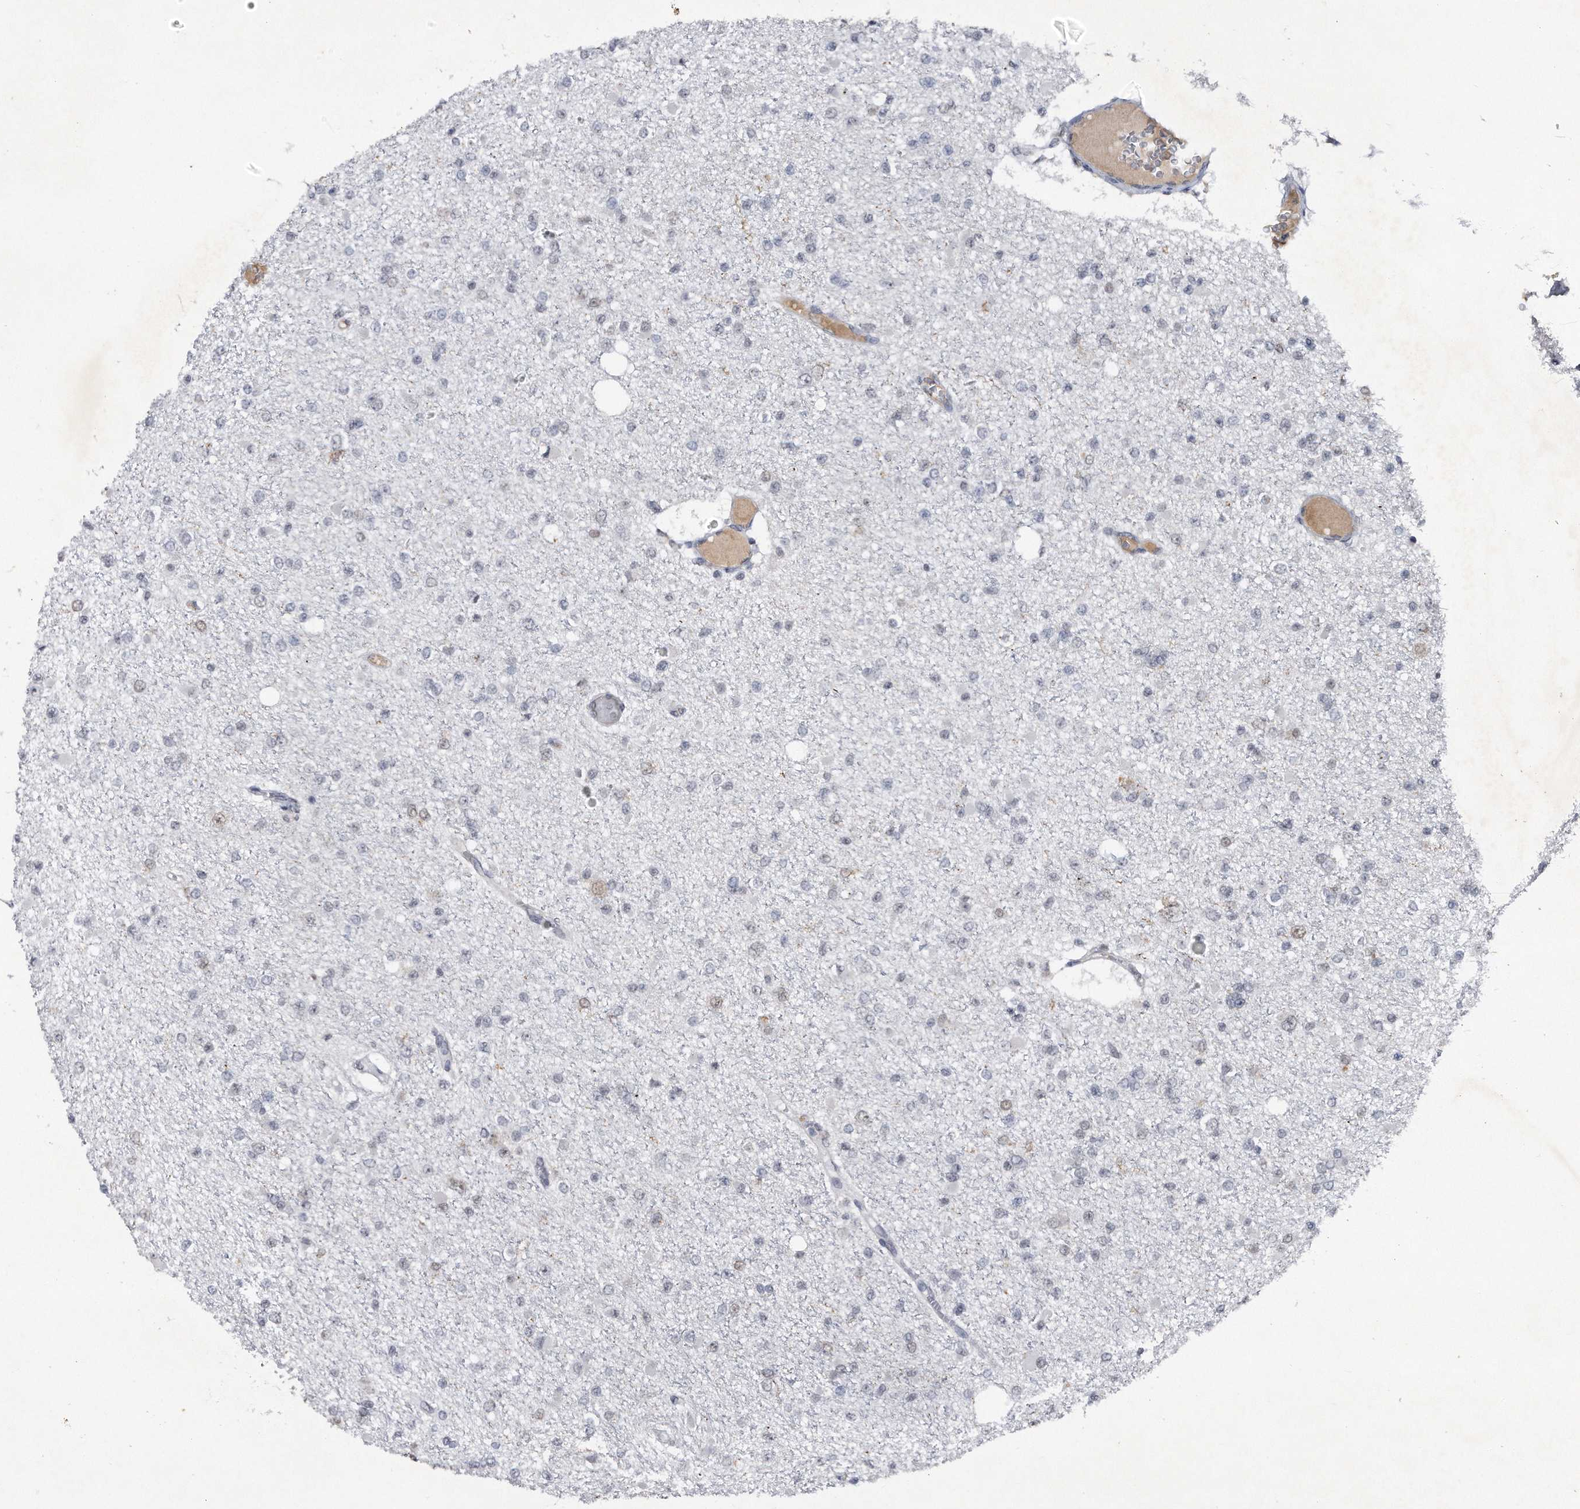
{"staining": {"intensity": "negative", "quantity": "none", "location": "none"}, "tissue": "glioma", "cell_type": "Tumor cells", "image_type": "cancer", "snomed": [{"axis": "morphology", "description": "Glioma, malignant, Low grade"}, {"axis": "topography", "description": "Brain"}], "caption": "DAB immunohistochemical staining of human malignant glioma (low-grade) displays no significant expression in tumor cells.", "gene": "VIRMA", "patient": {"sex": "female", "age": 22}}